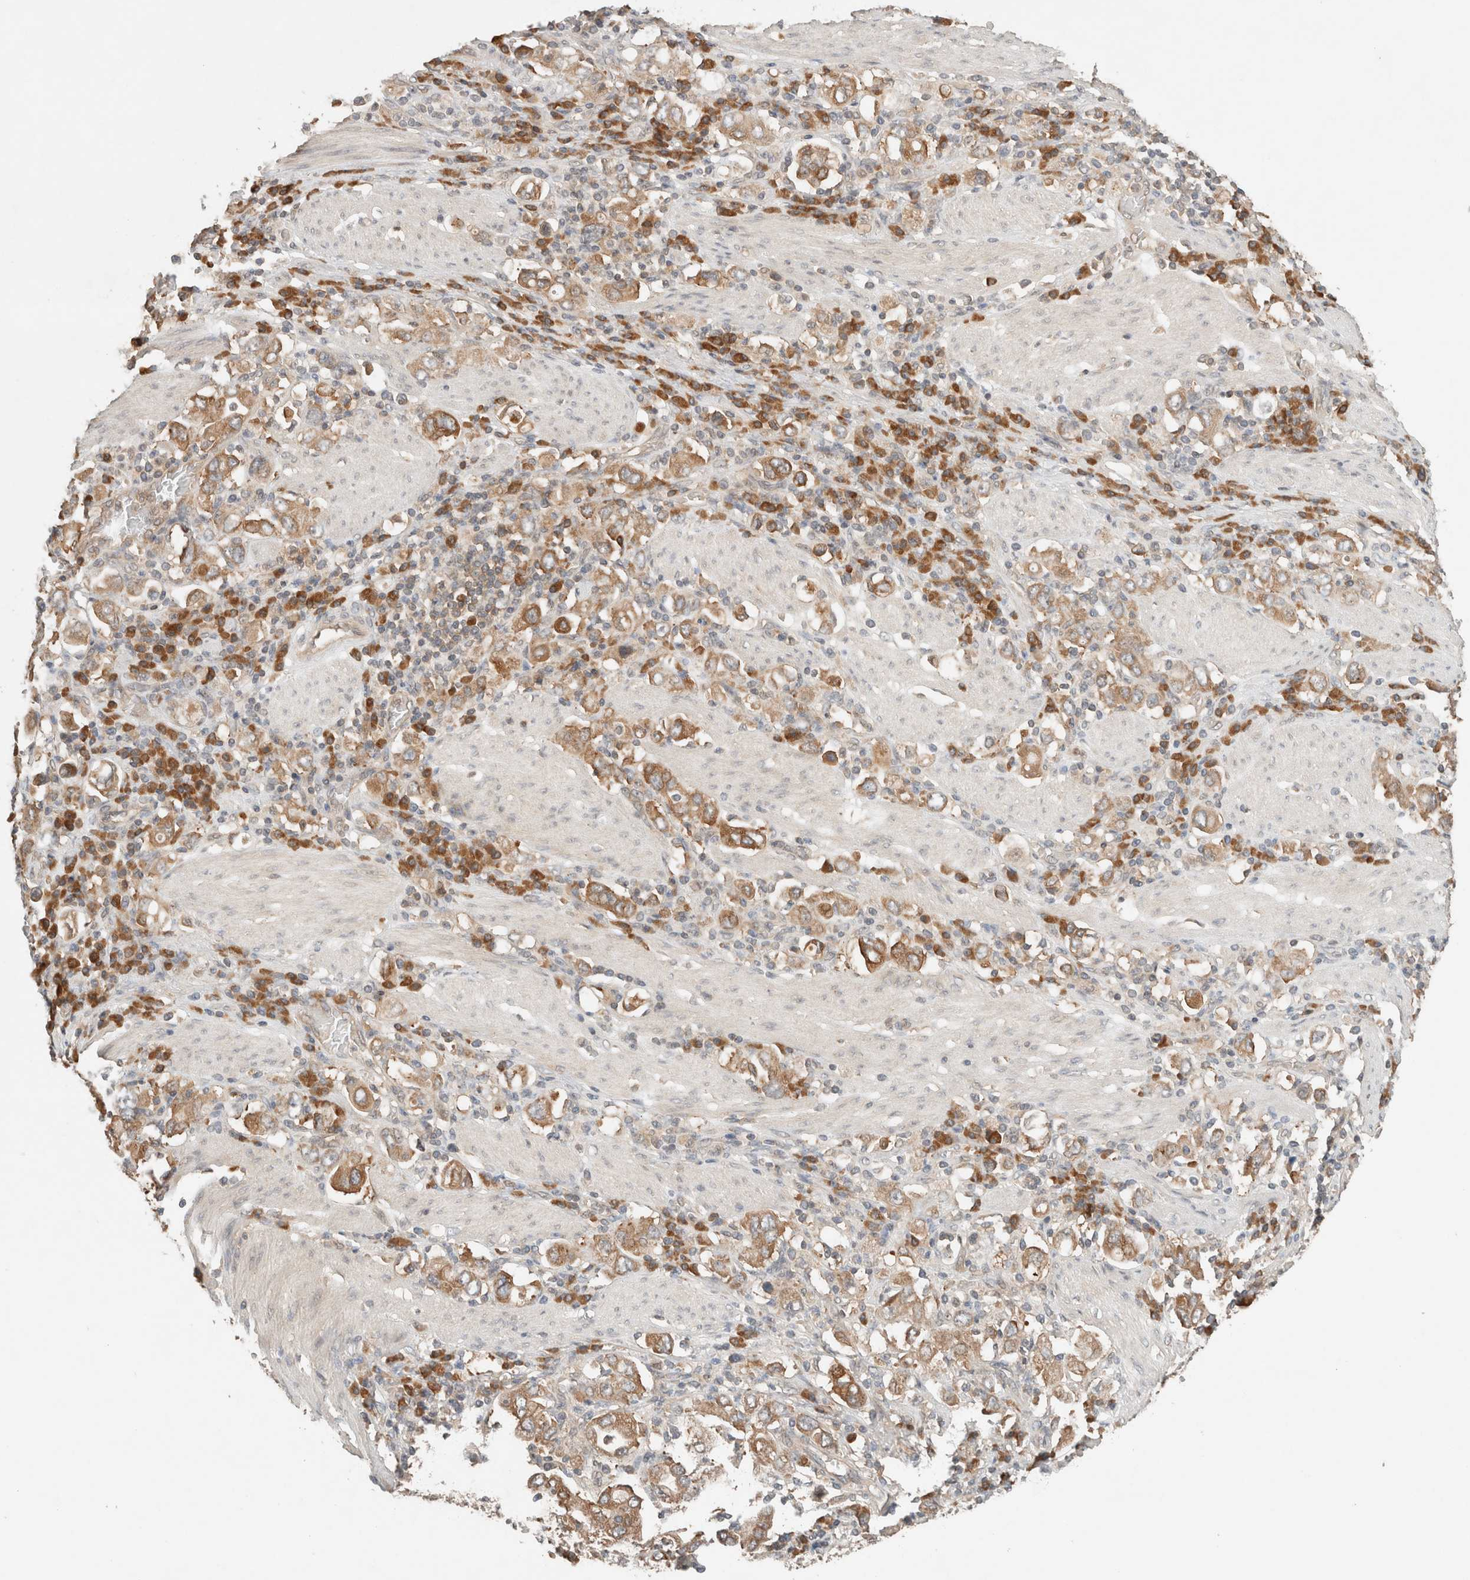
{"staining": {"intensity": "moderate", "quantity": ">75%", "location": "cytoplasmic/membranous"}, "tissue": "stomach cancer", "cell_type": "Tumor cells", "image_type": "cancer", "snomed": [{"axis": "morphology", "description": "Adenocarcinoma, NOS"}, {"axis": "topography", "description": "Stomach, upper"}], "caption": "Adenocarcinoma (stomach) tissue displays moderate cytoplasmic/membranous staining in approximately >75% of tumor cells", "gene": "ARFGEF2", "patient": {"sex": "male", "age": 62}}